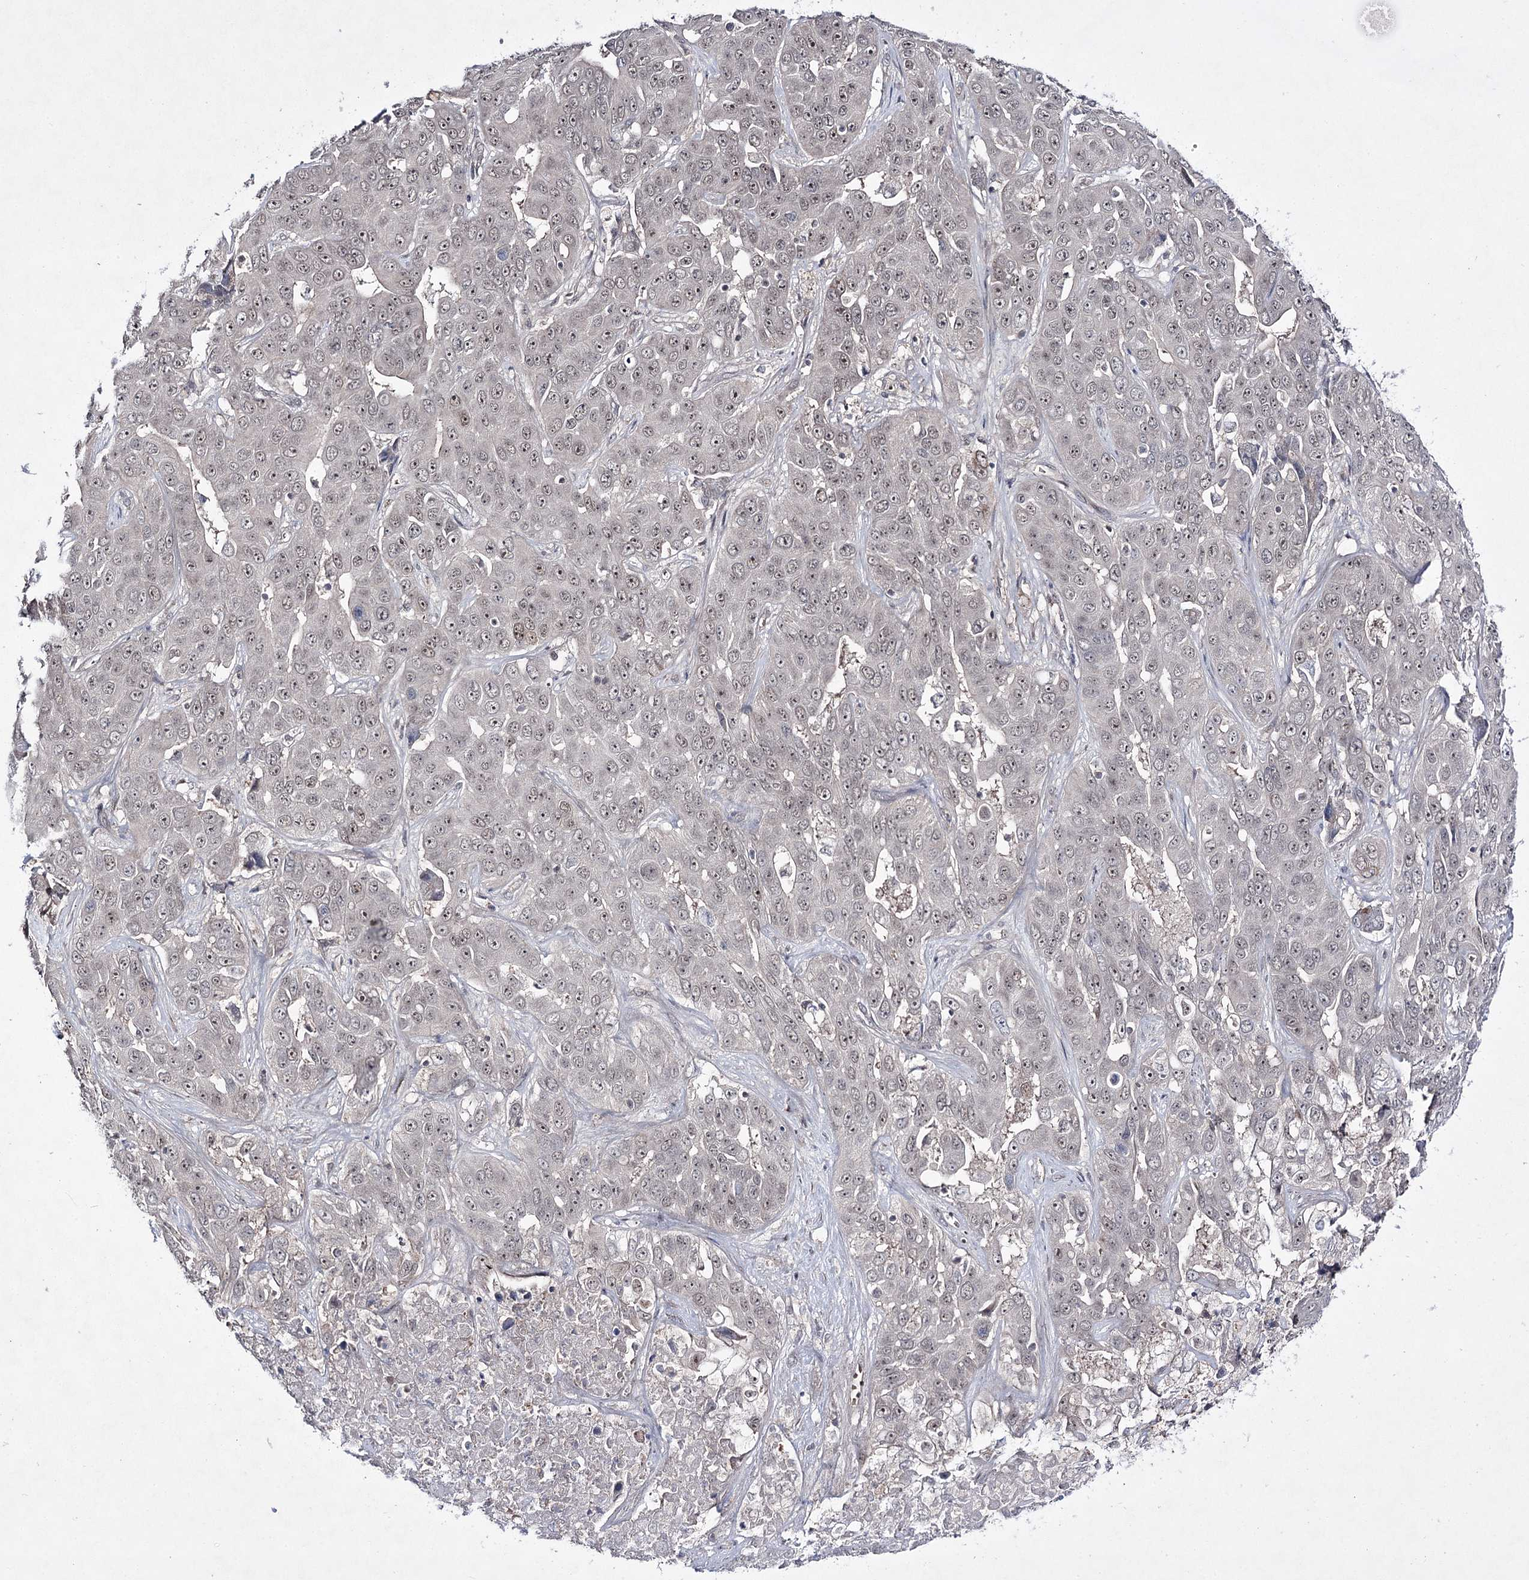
{"staining": {"intensity": "weak", "quantity": "25%-75%", "location": "nuclear"}, "tissue": "liver cancer", "cell_type": "Tumor cells", "image_type": "cancer", "snomed": [{"axis": "morphology", "description": "Cholangiocarcinoma"}, {"axis": "topography", "description": "Liver"}], "caption": "Cholangiocarcinoma (liver) stained for a protein reveals weak nuclear positivity in tumor cells.", "gene": "HOXC11", "patient": {"sex": "female", "age": 52}}